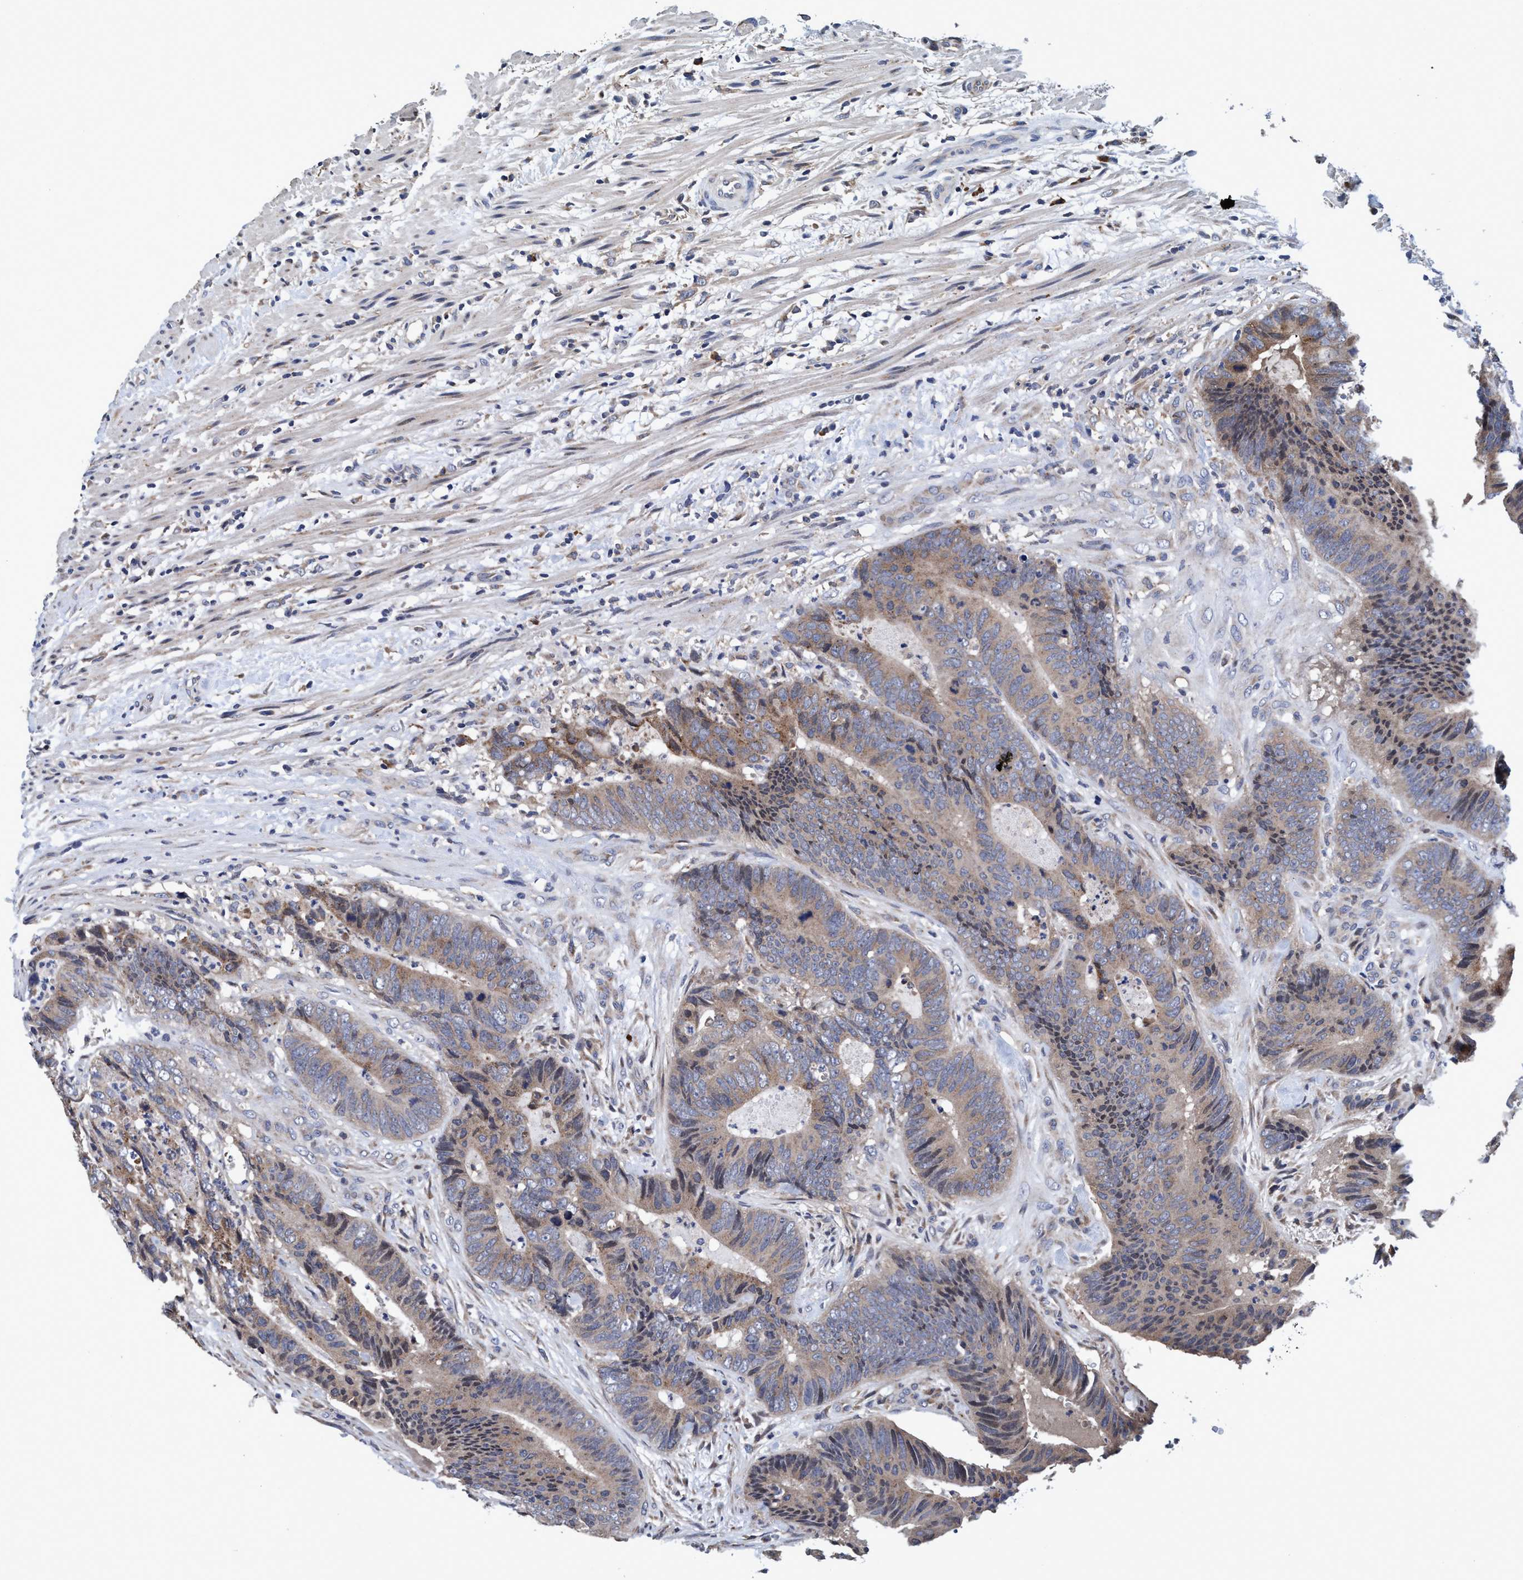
{"staining": {"intensity": "moderate", "quantity": "<25%", "location": "cytoplasmic/membranous"}, "tissue": "colorectal cancer", "cell_type": "Tumor cells", "image_type": "cancer", "snomed": [{"axis": "morphology", "description": "Adenocarcinoma, NOS"}, {"axis": "topography", "description": "Colon"}], "caption": "A high-resolution photomicrograph shows immunohistochemistry (IHC) staining of adenocarcinoma (colorectal), which exhibits moderate cytoplasmic/membranous positivity in approximately <25% of tumor cells. (DAB IHC with brightfield microscopy, high magnification).", "gene": "CALCOCO2", "patient": {"sex": "male", "age": 56}}